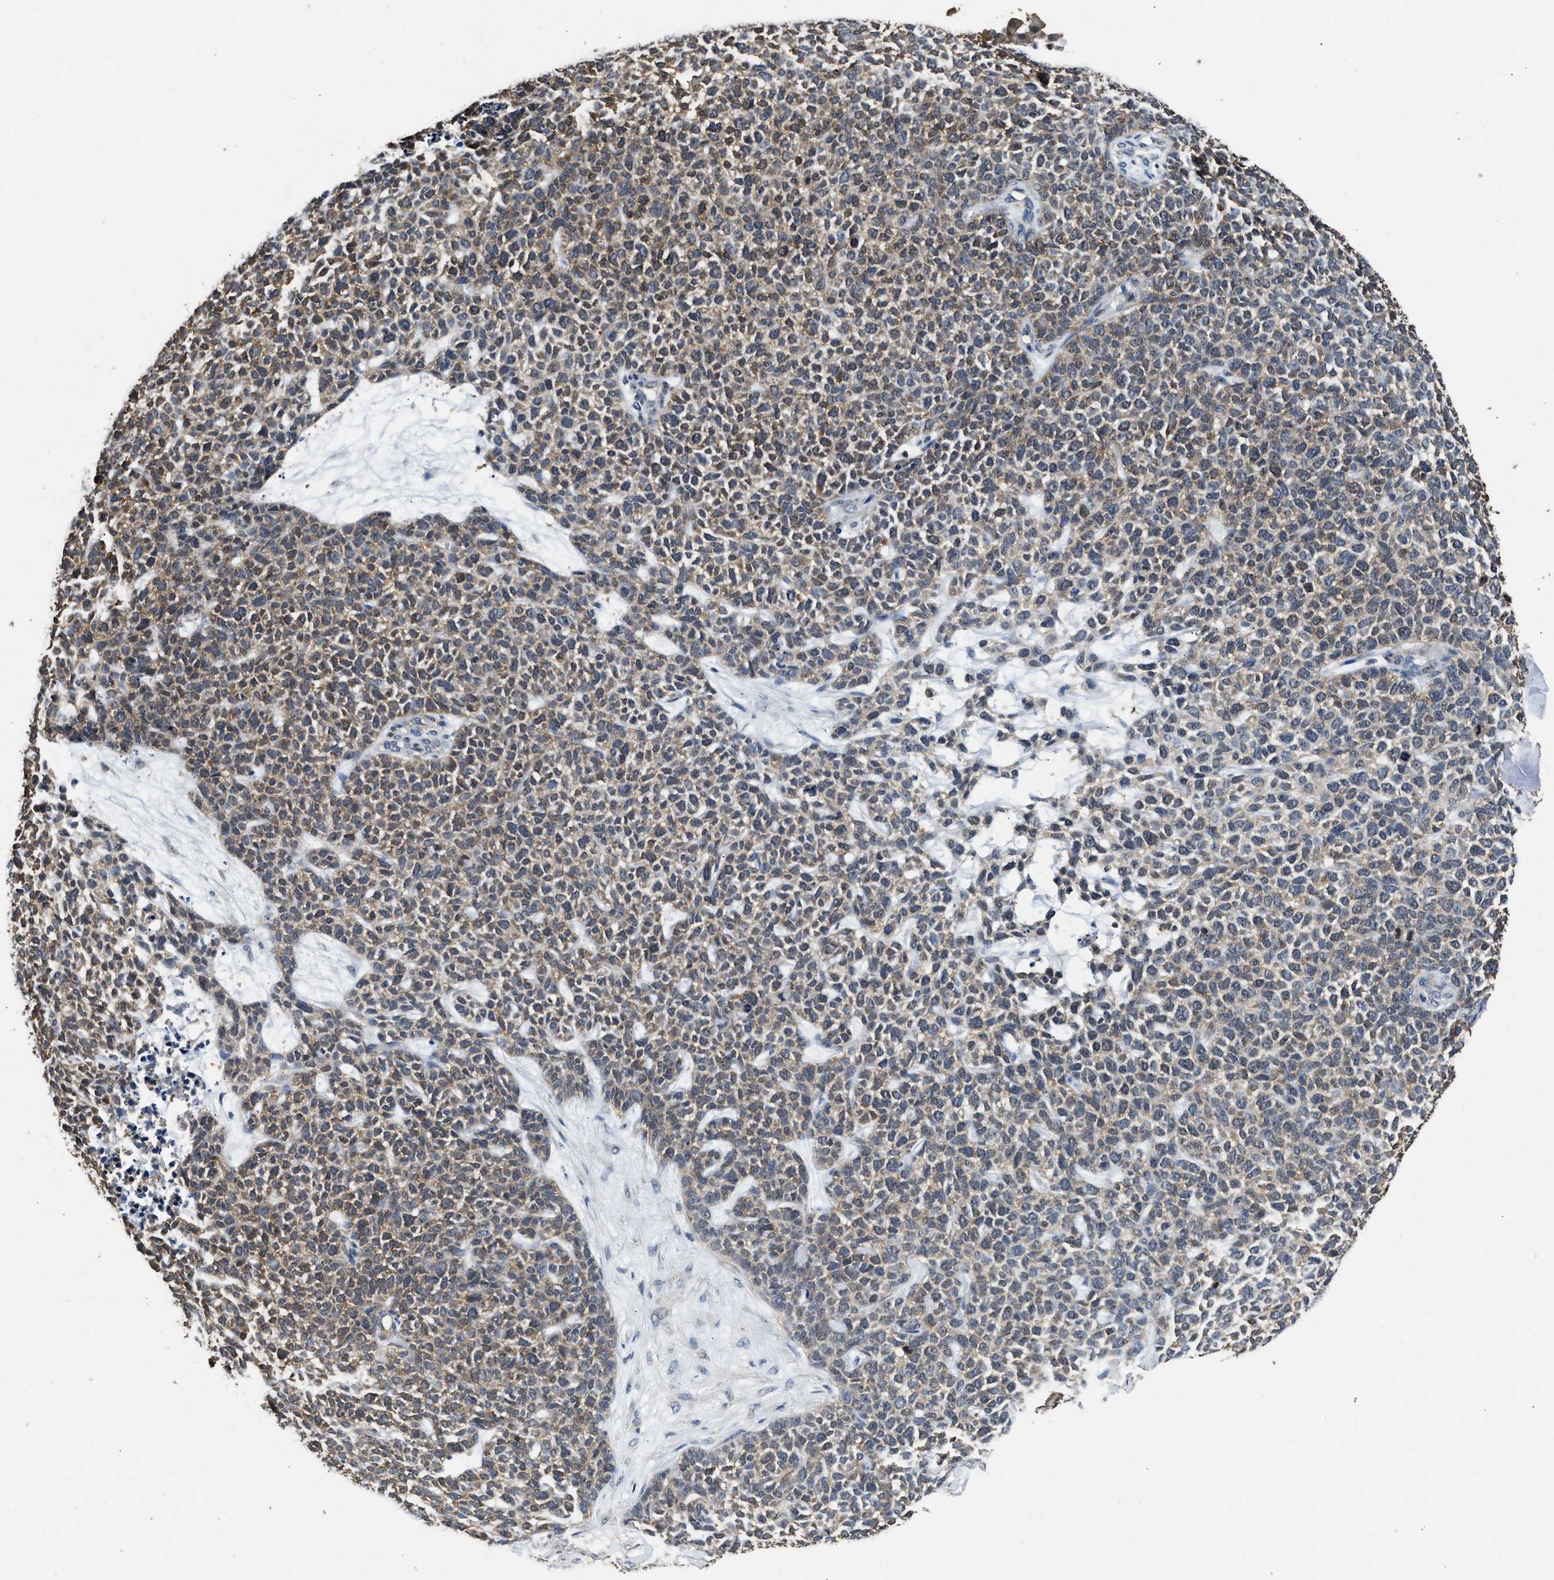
{"staining": {"intensity": "moderate", "quantity": ">75%", "location": "cytoplasmic/membranous"}, "tissue": "skin cancer", "cell_type": "Tumor cells", "image_type": "cancer", "snomed": [{"axis": "morphology", "description": "Basal cell carcinoma"}, {"axis": "topography", "description": "Skin"}], "caption": "Moderate cytoplasmic/membranous staining is seen in approximately >75% of tumor cells in basal cell carcinoma (skin).", "gene": "ACAT2", "patient": {"sex": "female", "age": 84}}